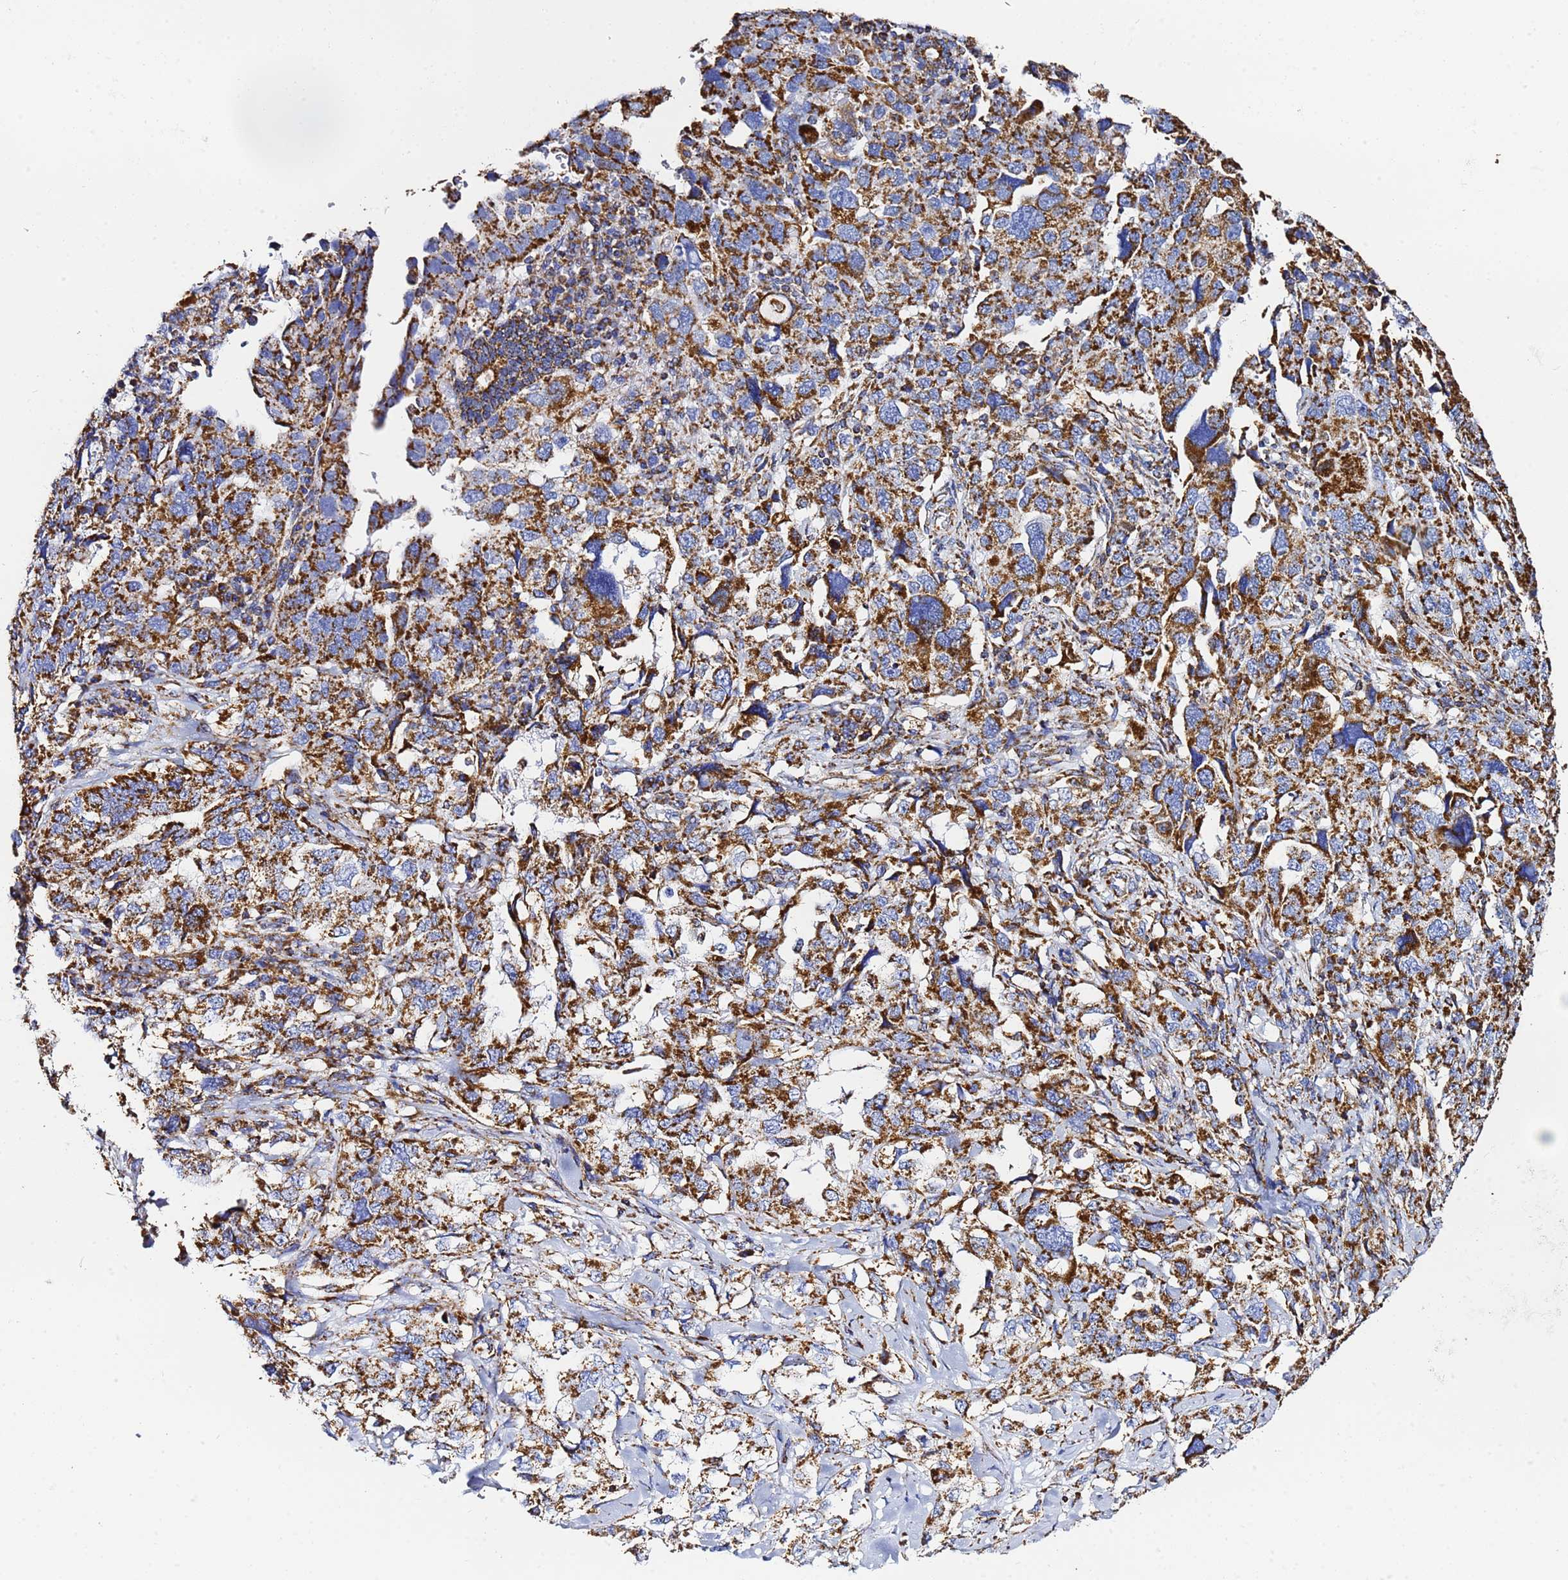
{"staining": {"intensity": "strong", "quantity": ">75%", "location": "cytoplasmic/membranous"}, "tissue": "lung cancer", "cell_type": "Tumor cells", "image_type": "cancer", "snomed": [{"axis": "morphology", "description": "Adenocarcinoma, NOS"}, {"axis": "topography", "description": "Lung"}], "caption": "Human lung cancer stained with a protein marker displays strong staining in tumor cells.", "gene": "PHB2", "patient": {"sex": "female", "age": 51}}